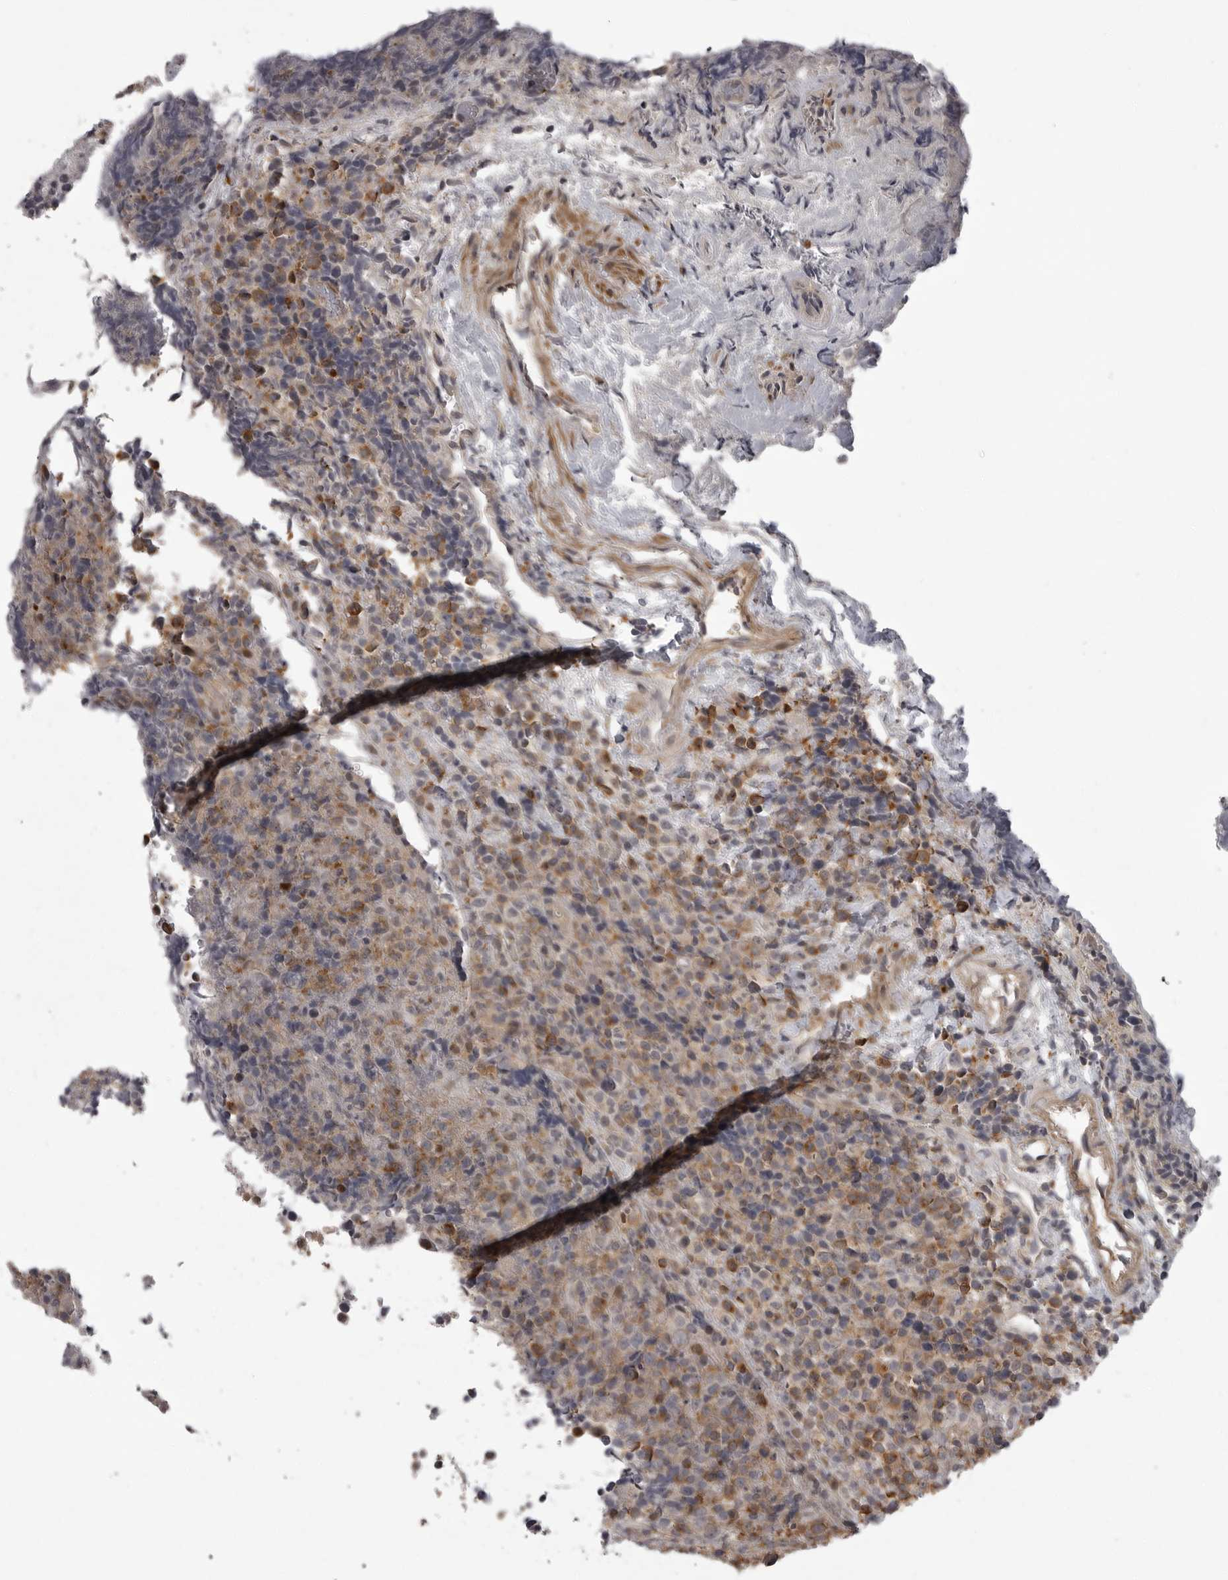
{"staining": {"intensity": "moderate", "quantity": ">75%", "location": "cytoplasmic/membranous"}, "tissue": "lymphoma", "cell_type": "Tumor cells", "image_type": "cancer", "snomed": [{"axis": "morphology", "description": "Malignant lymphoma, non-Hodgkin's type, High grade"}, {"axis": "topography", "description": "Lymph node"}], "caption": "A photomicrograph of human malignant lymphoma, non-Hodgkin's type (high-grade) stained for a protein shows moderate cytoplasmic/membranous brown staining in tumor cells.", "gene": "SNX16", "patient": {"sex": "male", "age": 13}}